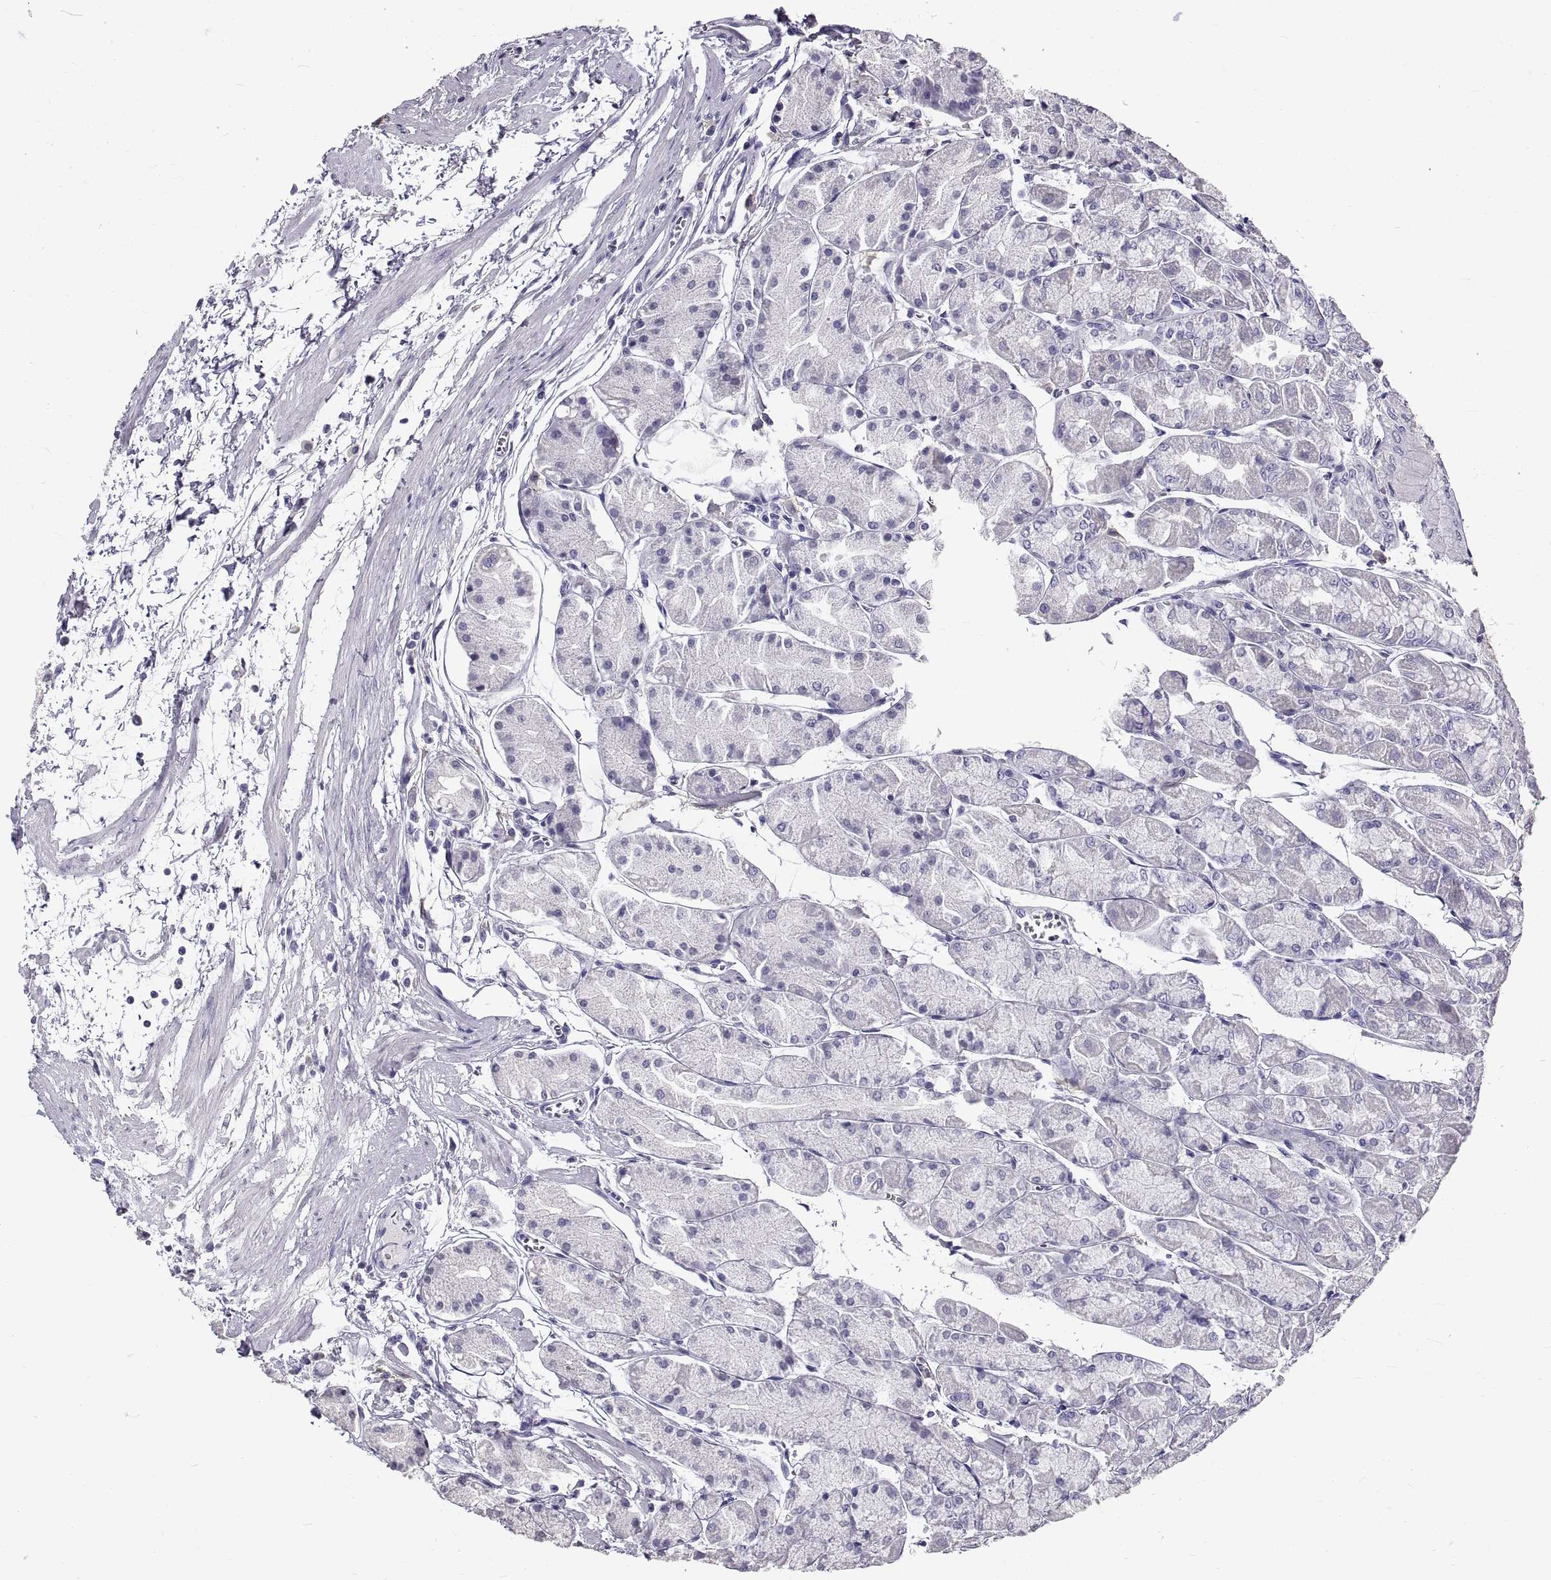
{"staining": {"intensity": "negative", "quantity": "none", "location": "none"}, "tissue": "stomach", "cell_type": "Glandular cells", "image_type": "normal", "snomed": [{"axis": "morphology", "description": "Normal tissue, NOS"}, {"axis": "topography", "description": "Stomach, upper"}], "caption": "Immunohistochemistry (IHC) photomicrograph of benign stomach: stomach stained with DAB (3,3'-diaminobenzidine) exhibits no significant protein expression in glandular cells. Nuclei are stained in blue.", "gene": "GNG12", "patient": {"sex": "male", "age": 60}}